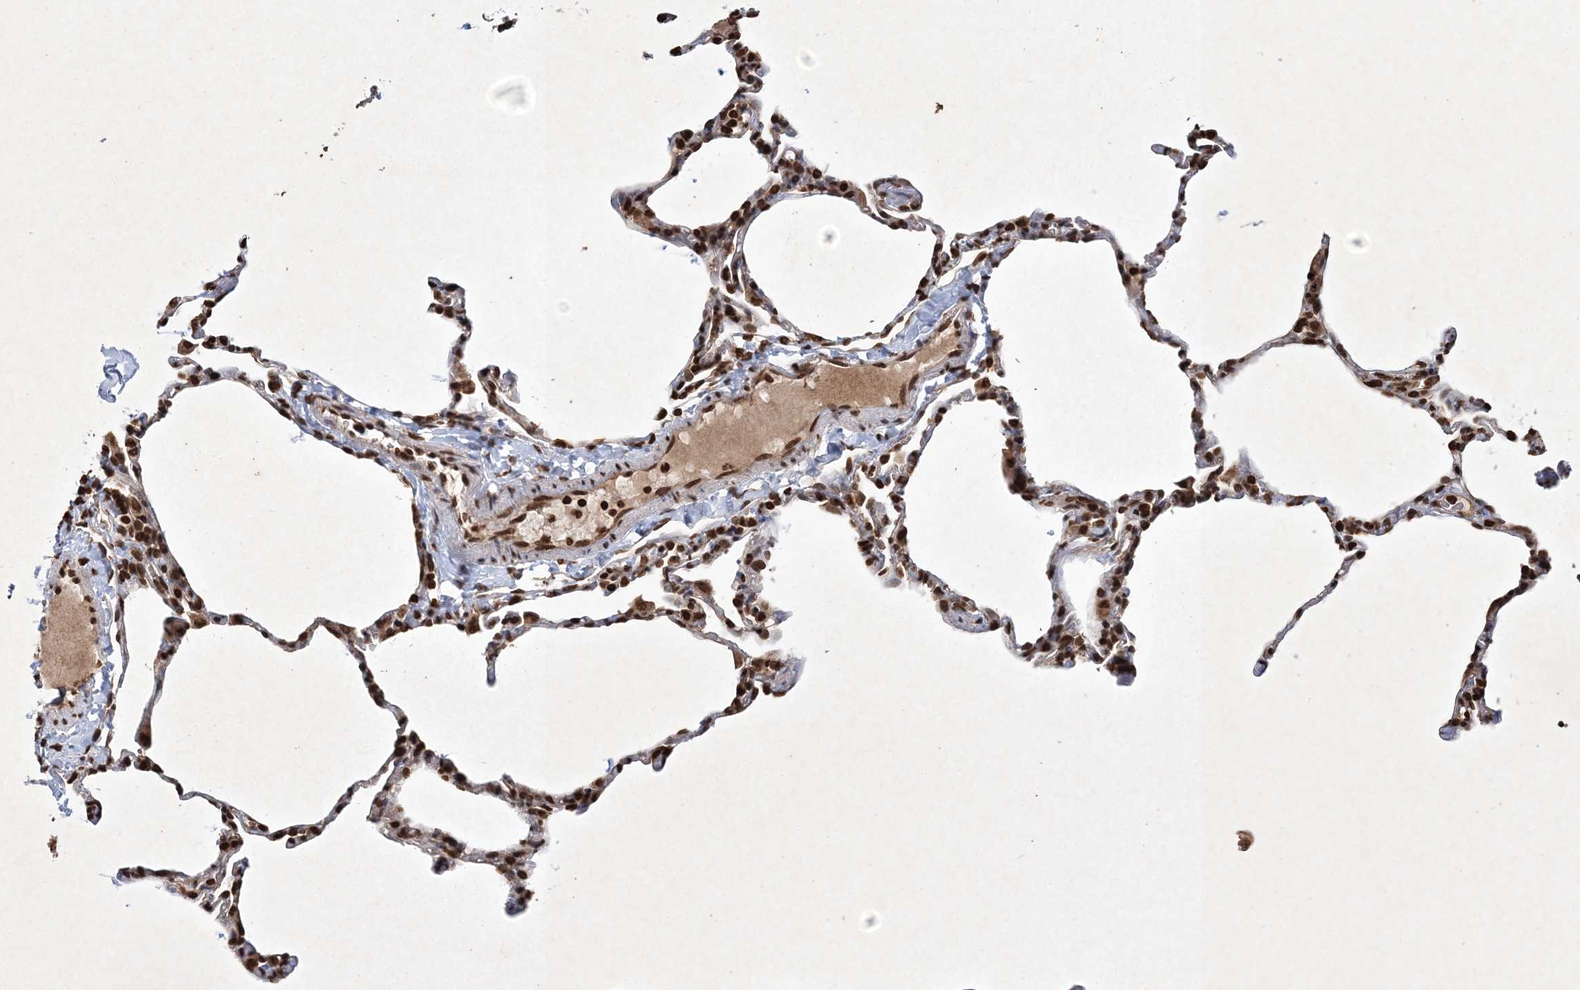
{"staining": {"intensity": "moderate", "quantity": "25%-75%", "location": "nuclear"}, "tissue": "lung", "cell_type": "Alveolar cells", "image_type": "normal", "snomed": [{"axis": "morphology", "description": "Normal tissue, NOS"}, {"axis": "topography", "description": "Lung"}], "caption": "Normal lung displays moderate nuclear staining in about 25%-75% of alveolar cells, visualized by immunohistochemistry.", "gene": "NEDD9", "patient": {"sex": "male", "age": 20}}